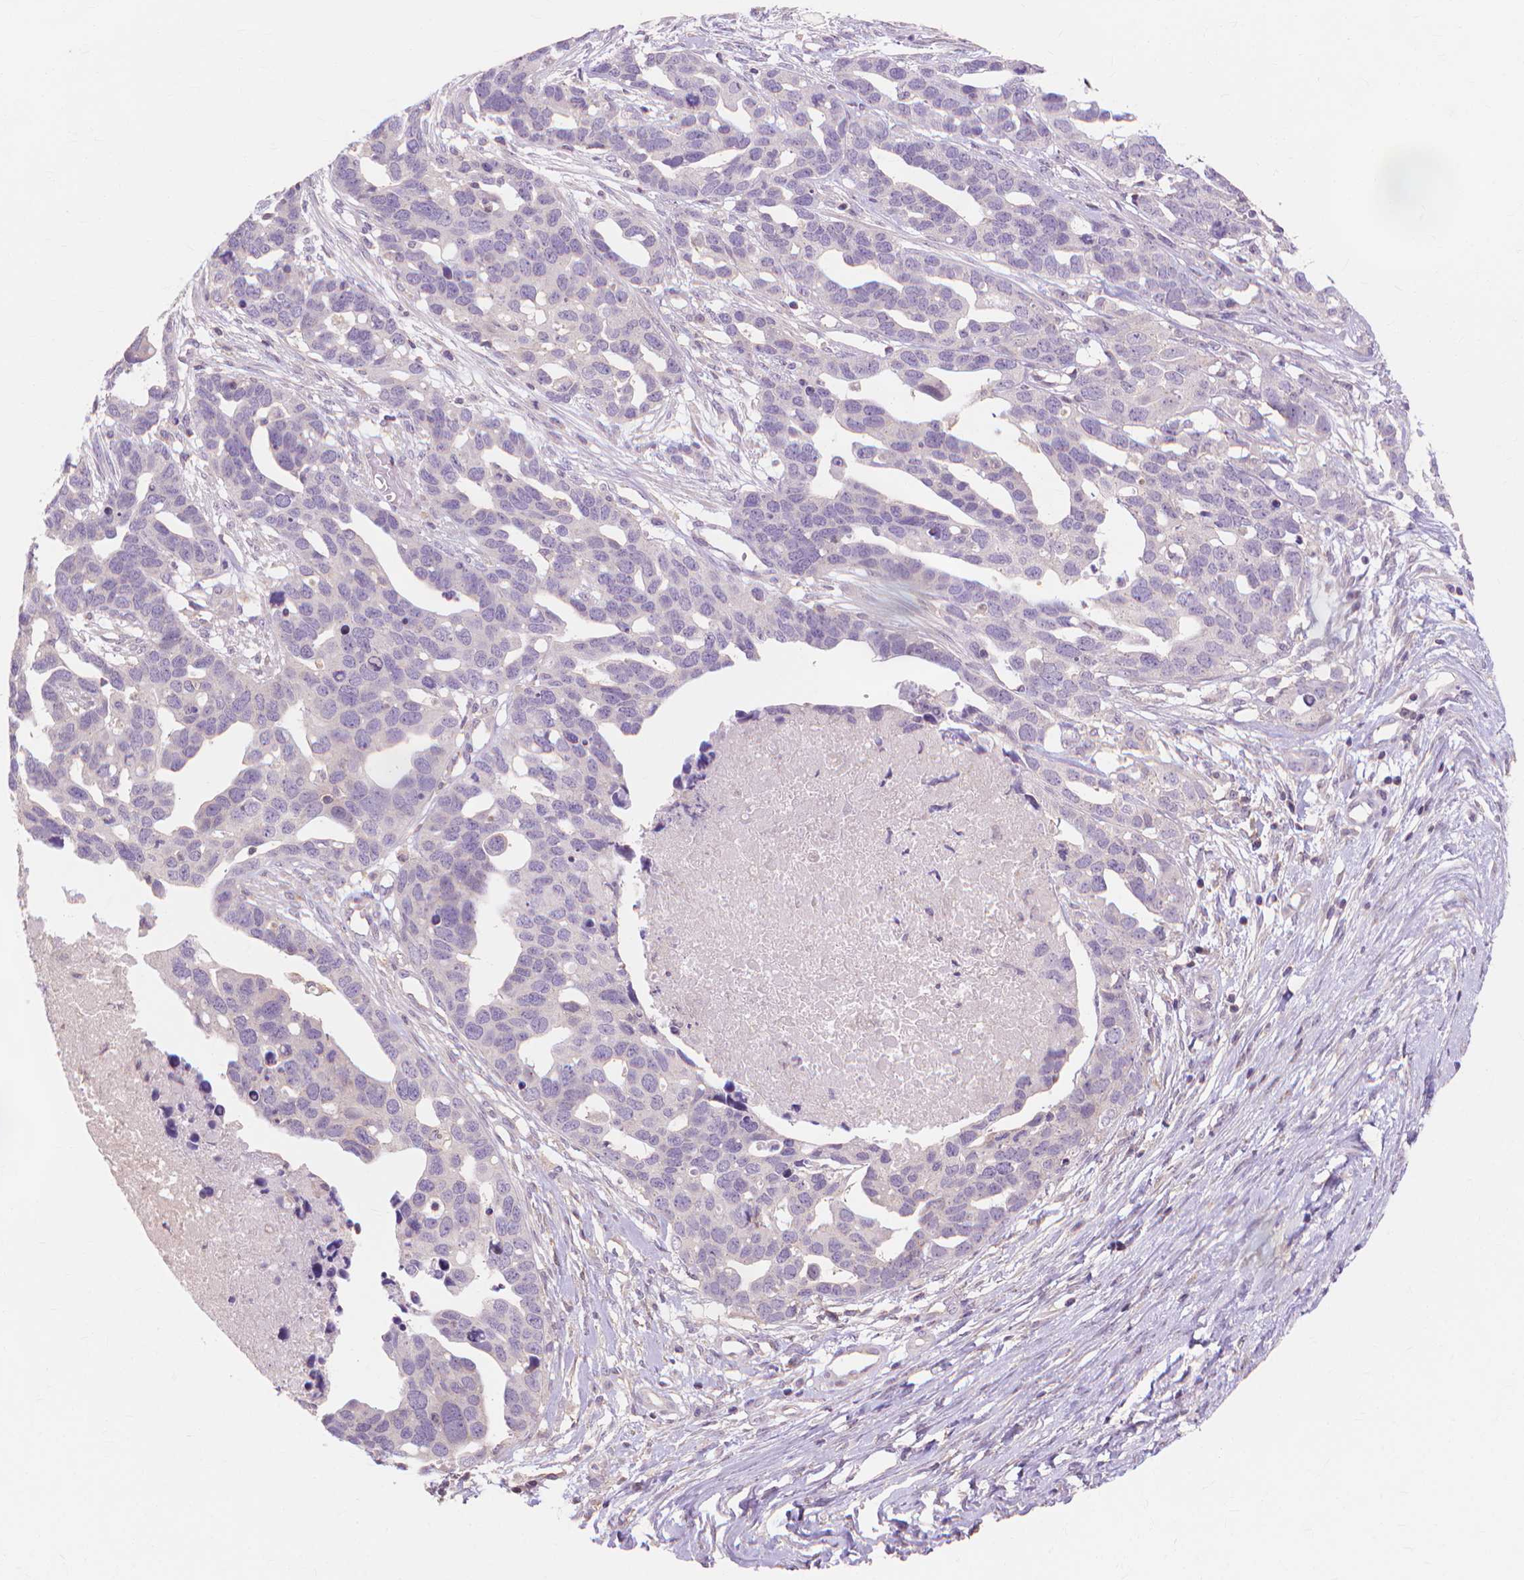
{"staining": {"intensity": "negative", "quantity": "none", "location": "none"}, "tissue": "ovarian cancer", "cell_type": "Tumor cells", "image_type": "cancer", "snomed": [{"axis": "morphology", "description": "Cystadenocarcinoma, serous, NOS"}, {"axis": "topography", "description": "Ovary"}], "caption": "IHC of ovarian serous cystadenocarcinoma demonstrates no positivity in tumor cells.", "gene": "PRDM13", "patient": {"sex": "female", "age": 54}}